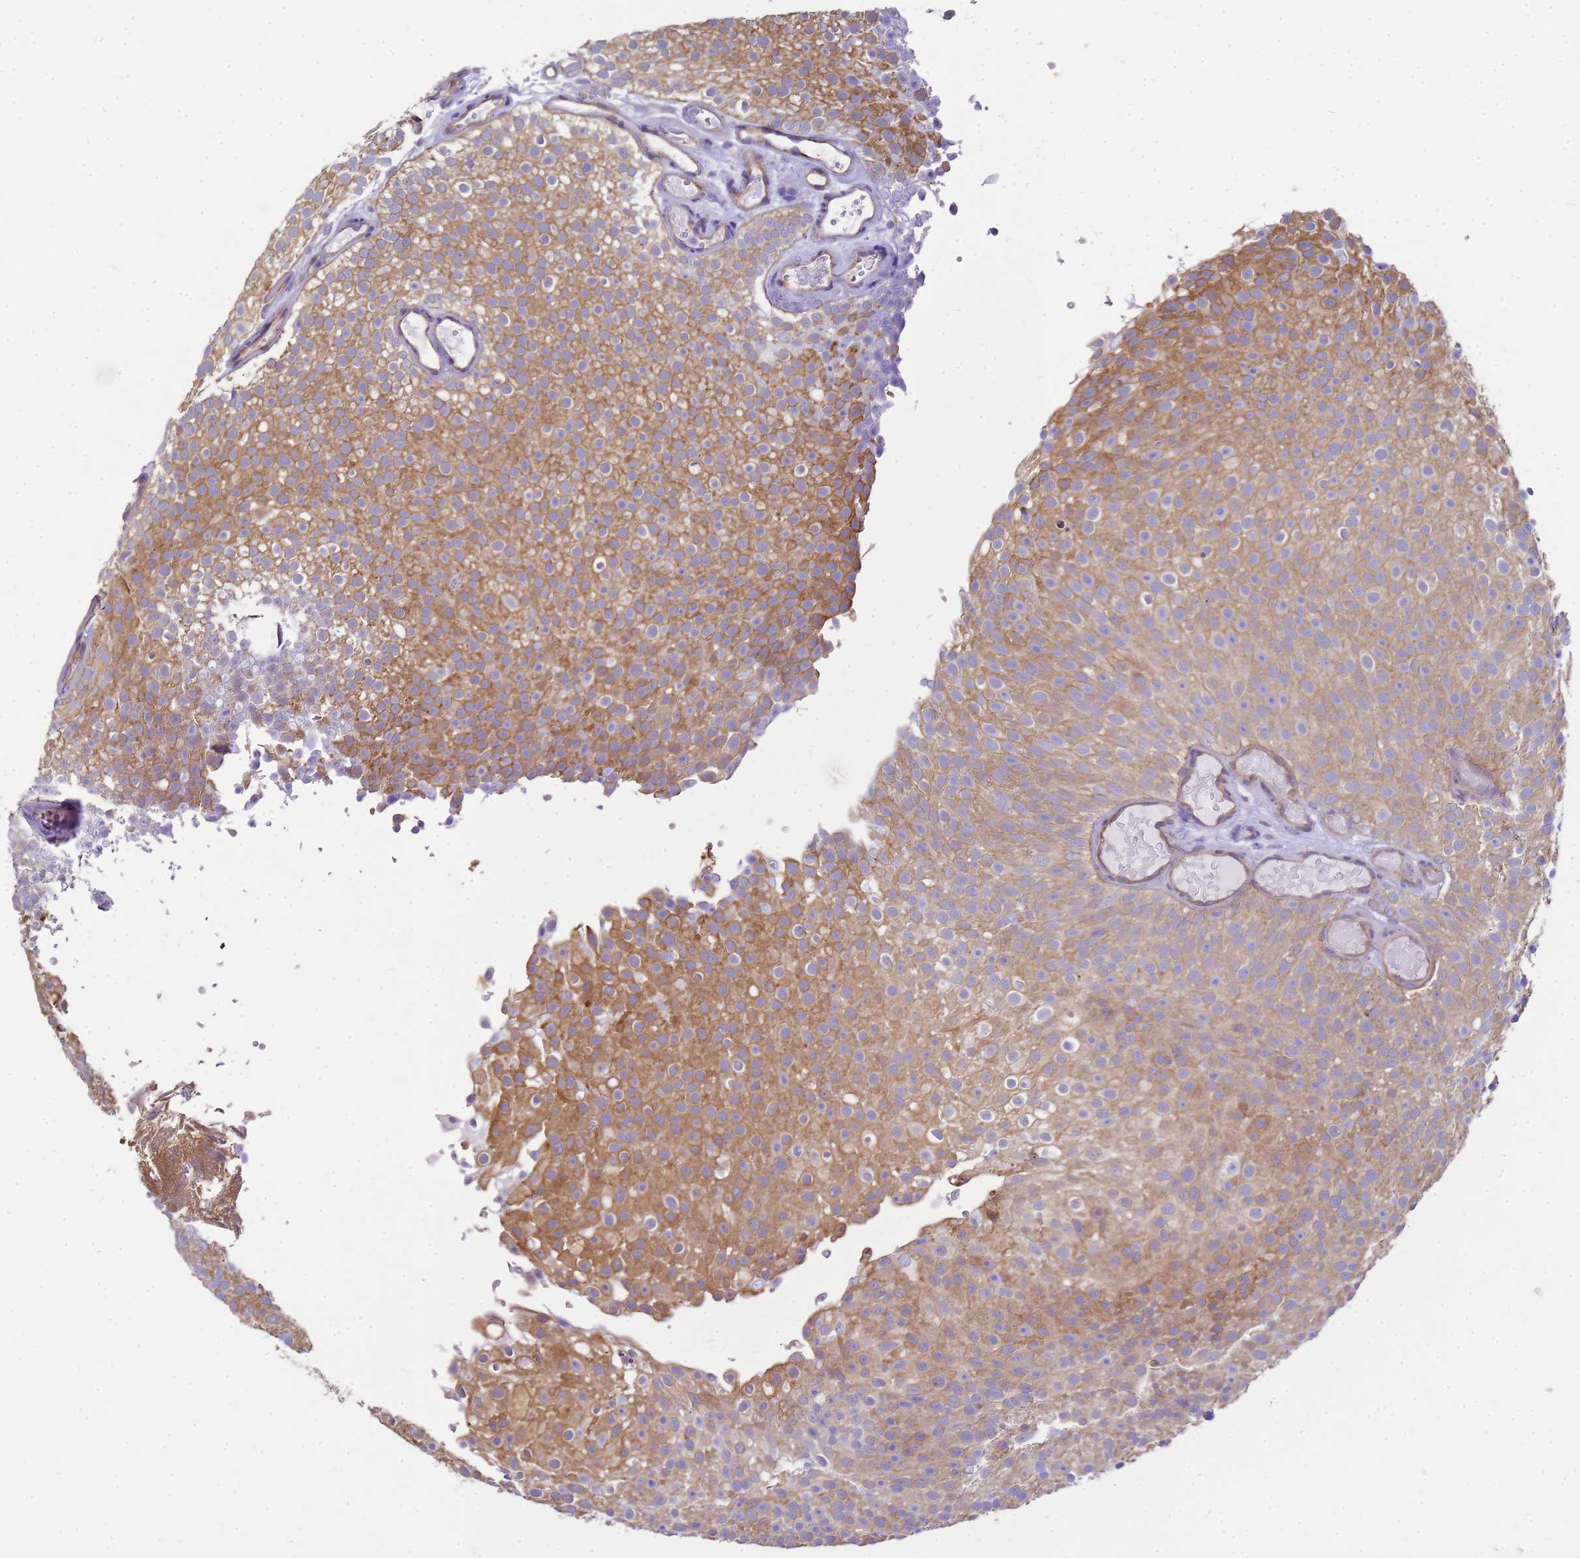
{"staining": {"intensity": "moderate", "quantity": ">75%", "location": "cytoplasmic/membranous"}, "tissue": "urothelial cancer", "cell_type": "Tumor cells", "image_type": "cancer", "snomed": [{"axis": "morphology", "description": "Urothelial carcinoma, Low grade"}, {"axis": "topography", "description": "Urinary bladder"}], "caption": "Immunohistochemistry image of urothelial cancer stained for a protein (brown), which displays medium levels of moderate cytoplasmic/membranous positivity in approximately >75% of tumor cells.", "gene": "YWHAE", "patient": {"sex": "male", "age": 78}}